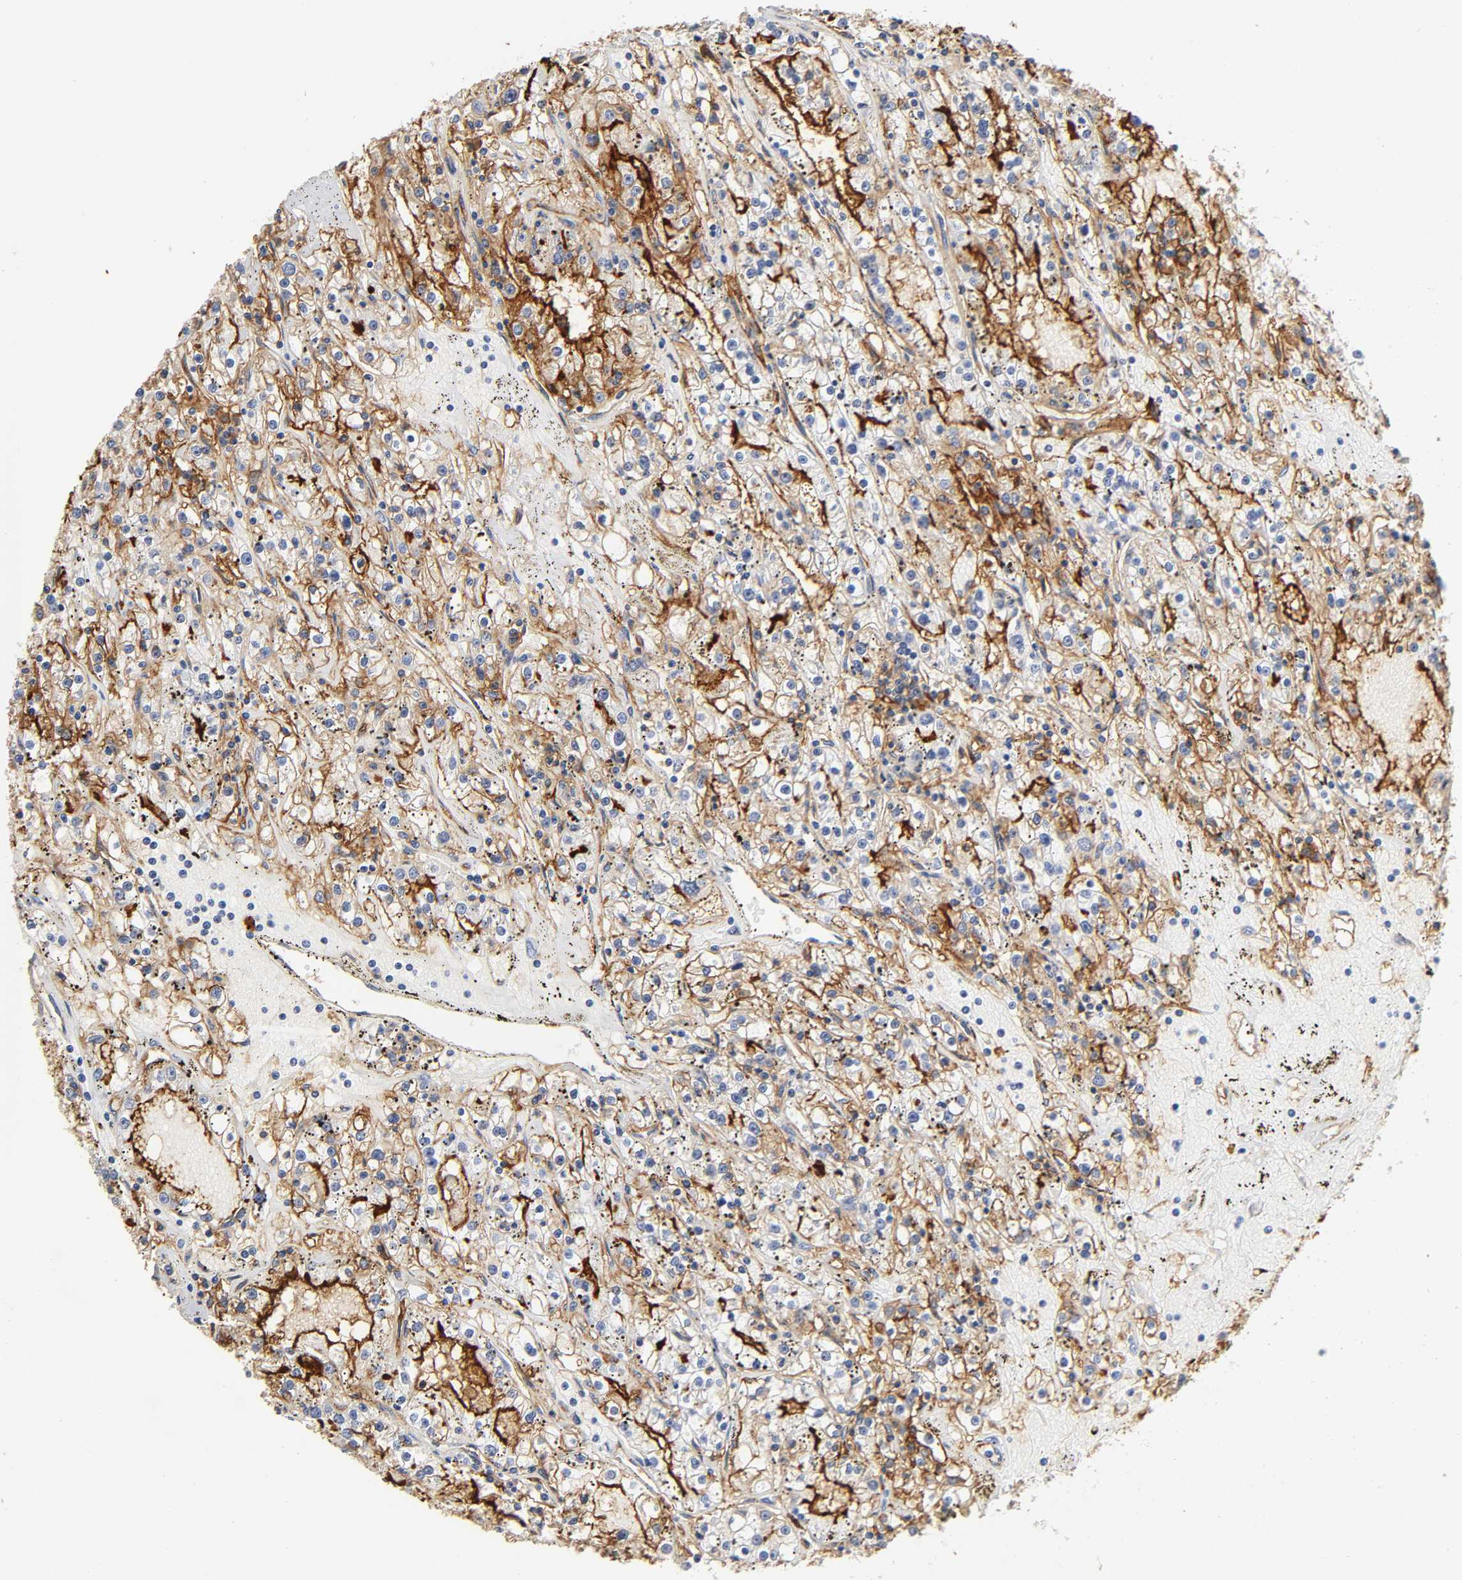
{"staining": {"intensity": "strong", "quantity": ">75%", "location": "cytoplasmic/membranous"}, "tissue": "renal cancer", "cell_type": "Tumor cells", "image_type": "cancer", "snomed": [{"axis": "morphology", "description": "Adenocarcinoma, NOS"}, {"axis": "topography", "description": "Kidney"}], "caption": "Tumor cells display high levels of strong cytoplasmic/membranous positivity in approximately >75% of cells in renal adenocarcinoma. Nuclei are stained in blue.", "gene": "ICAM1", "patient": {"sex": "male", "age": 56}}